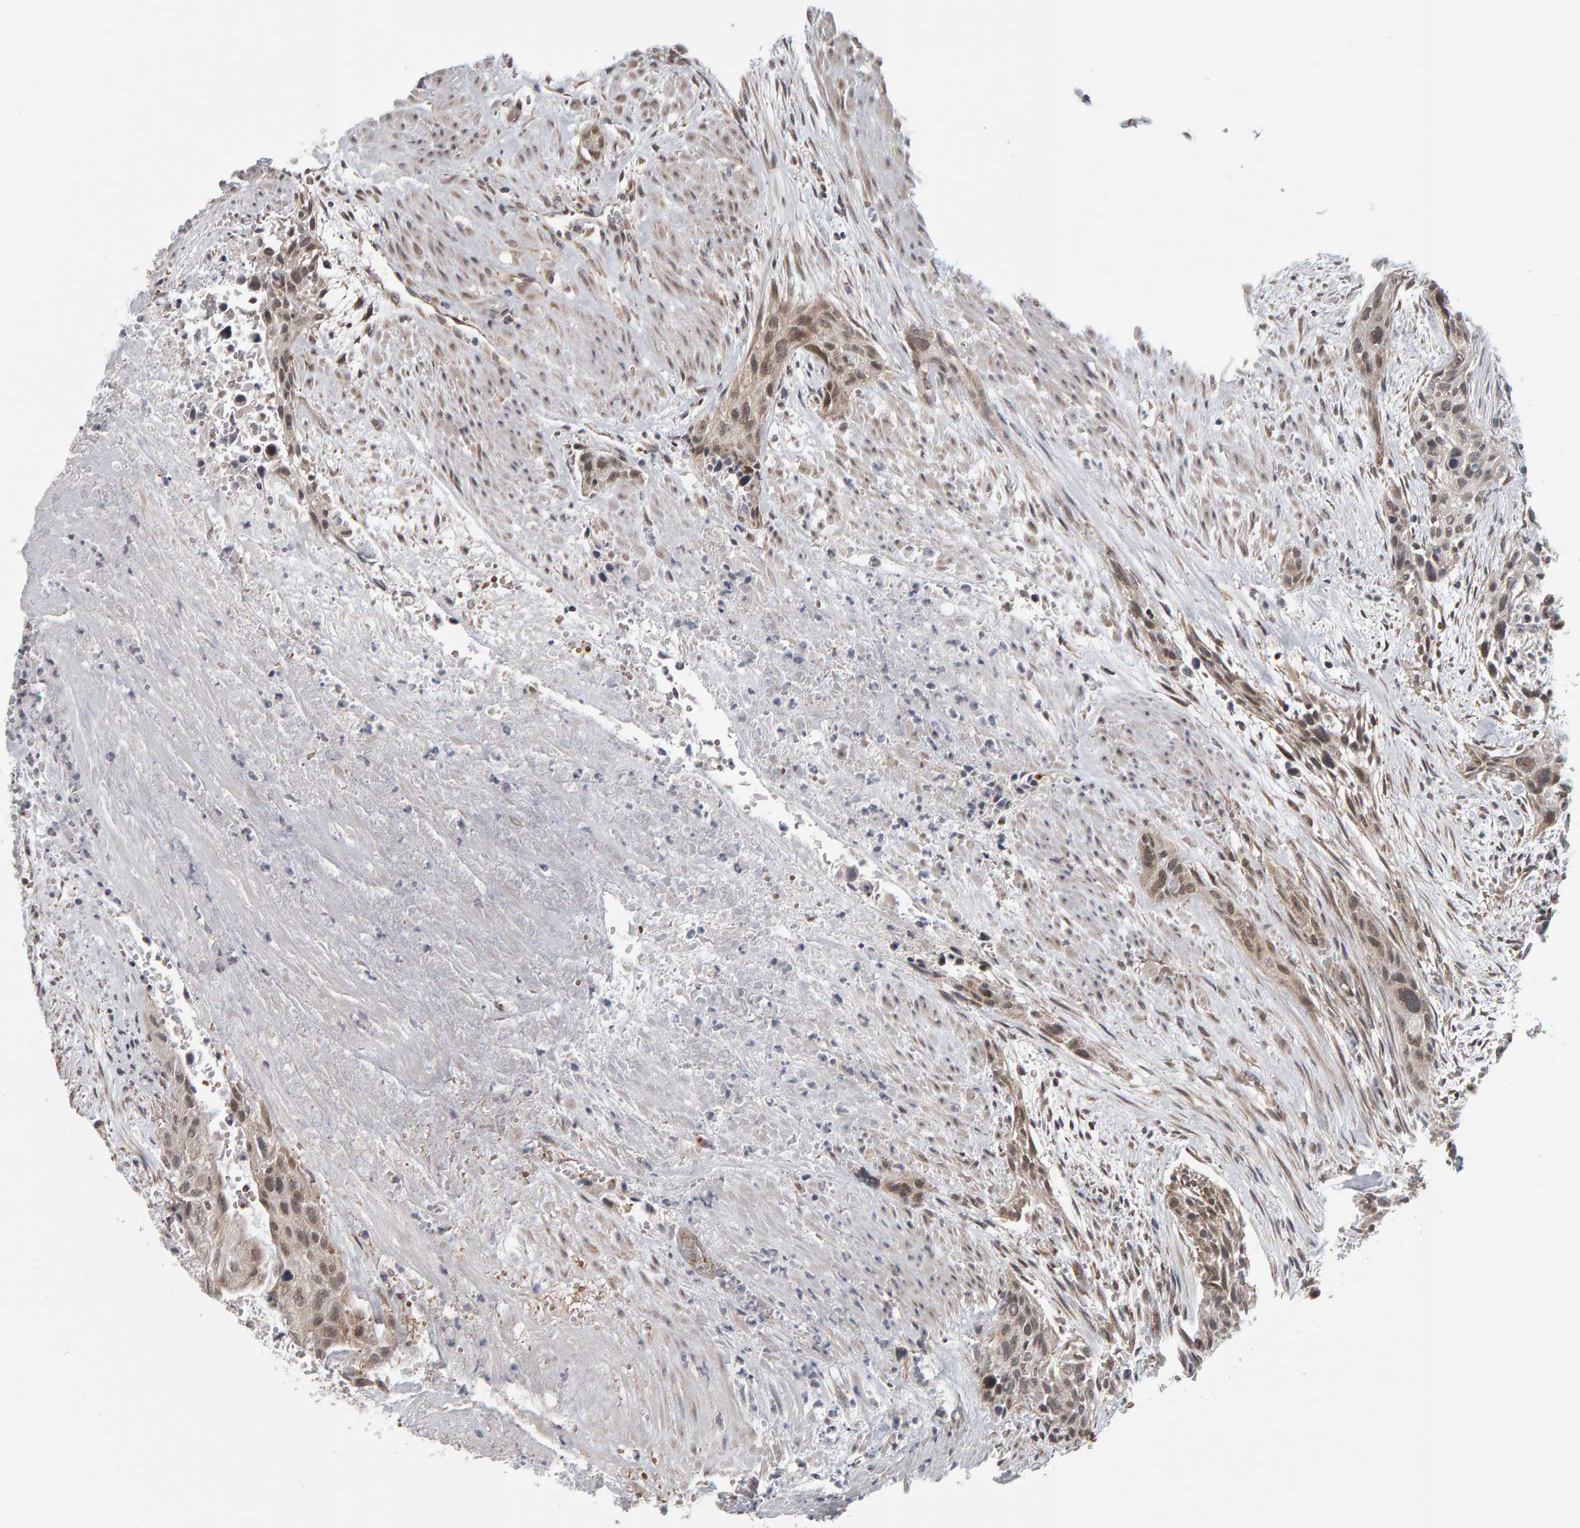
{"staining": {"intensity": "moderate", "quantity": ">75%", "location": "nuclear"}, "tissue": "urothelial cancer", "cell_type": "Tumor cells", "image_type": "cancer", "snomed": [{"axis": "morphology", "description": "Urothelial carcinoma, High grade"}, {"axis": "topography", "description": "Urinary bladder"}], "caption": "Urothelial carcinoma (high-grade) stained with immunohistochemistry exhibits moderate nuclear positivity in about >75% of tumor cells. (DAB (3,3'-diaminobenzidine) IHC, brown staining for protein, blue staining for nuclei).", "gene": "DAP3", "patient": {"sex": "male", "age": 35}}